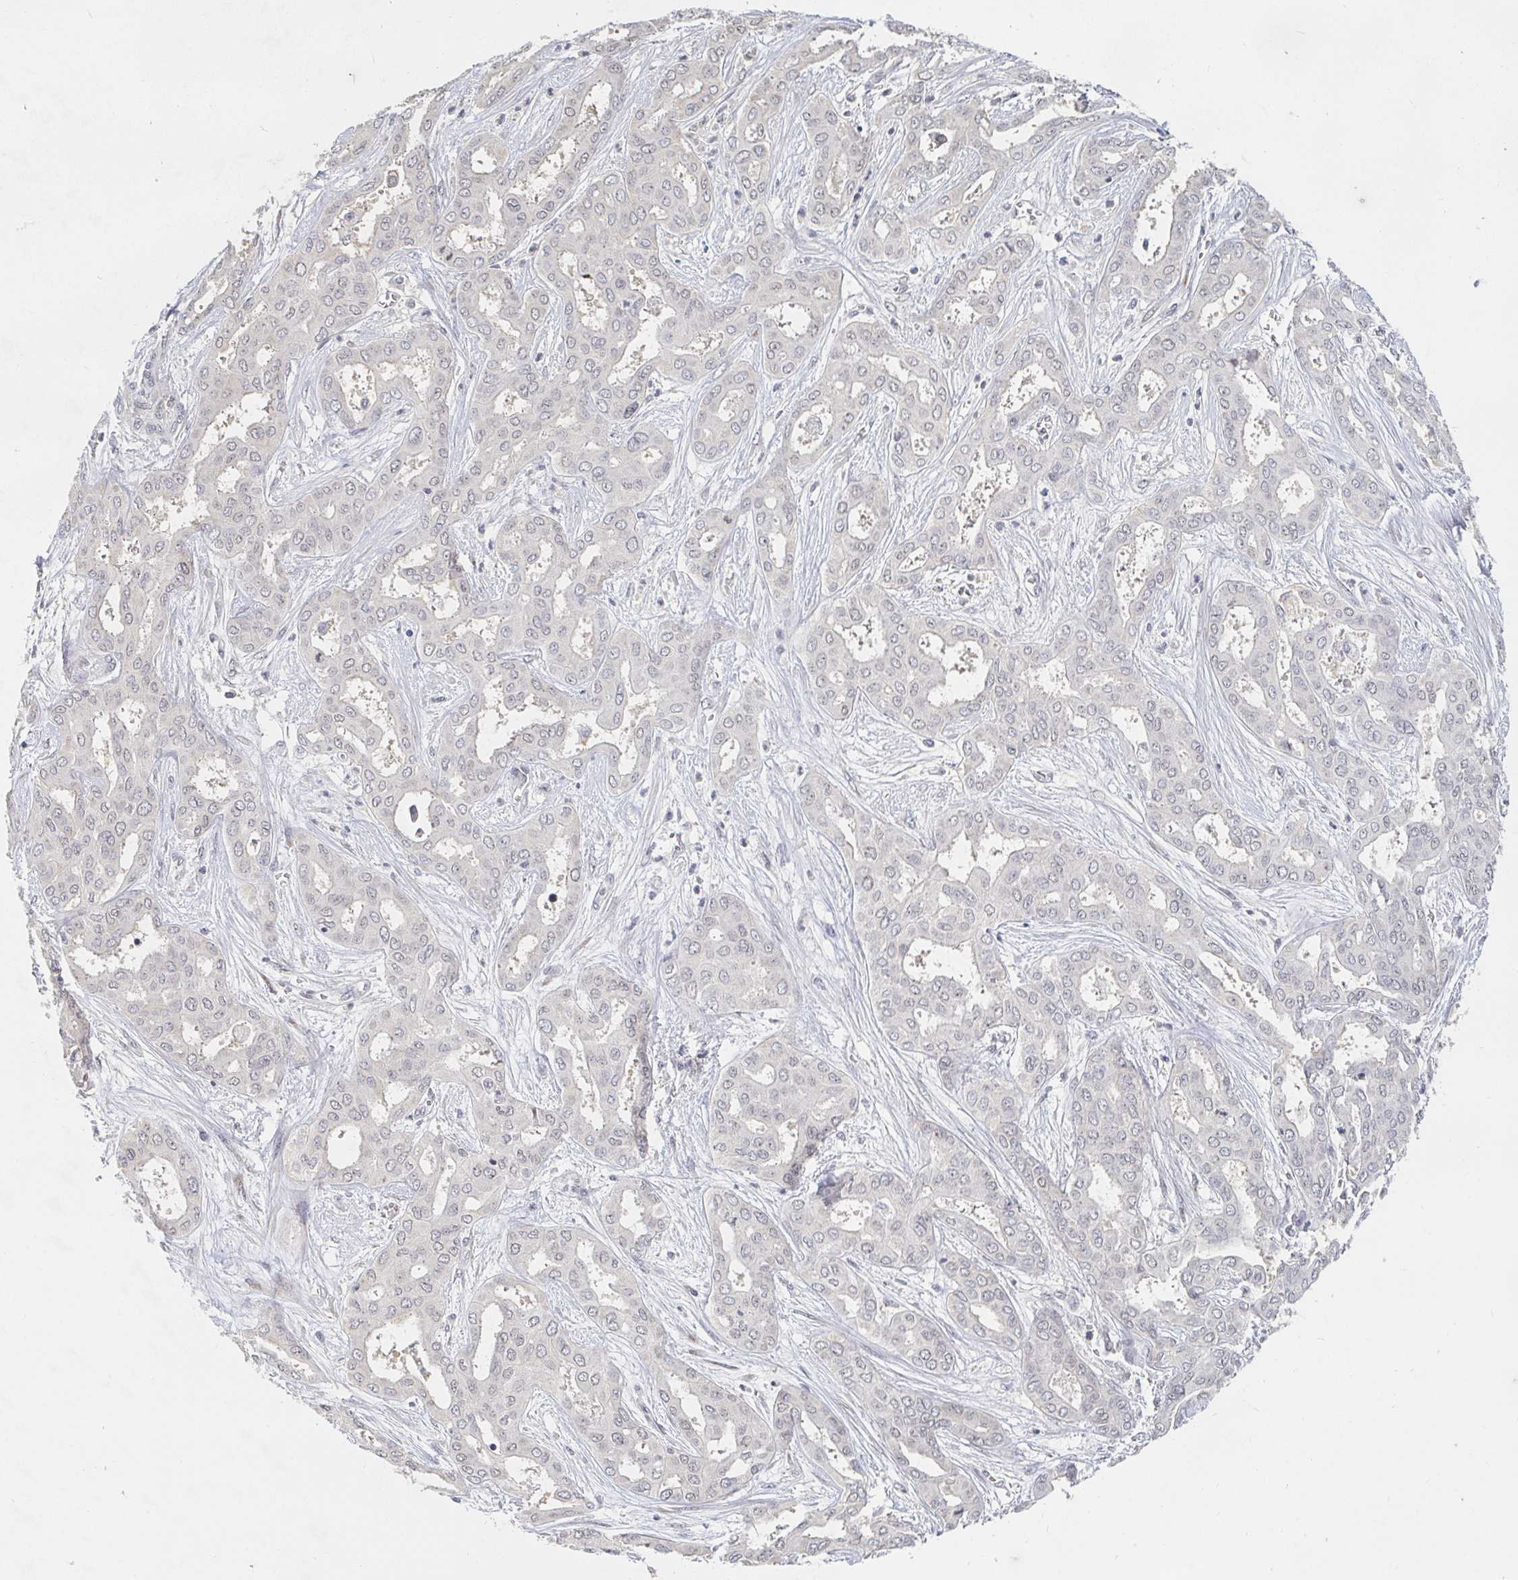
{"staining": {"intensity": "negative", "quantity": "none", "location": "none"}, "tissue": "liver cancer", "cell_type": "Tumor cells", "image_type": "cancer", "snomed": [{"axis": "morphology", "description": "Cholangiocarcinoma"}, {"axis": "topography", "description": "Liver"}], "caption": "Tumor cells show no significant expression in liver cholangiocarcinoma. (Brightfield microscopy of DAB (3,3'-diaminobenzidine) immunohistochemistry (IHC) at high magnification).", "gene": "CHD2", "patient": {"sex": "female", "age": 64}}